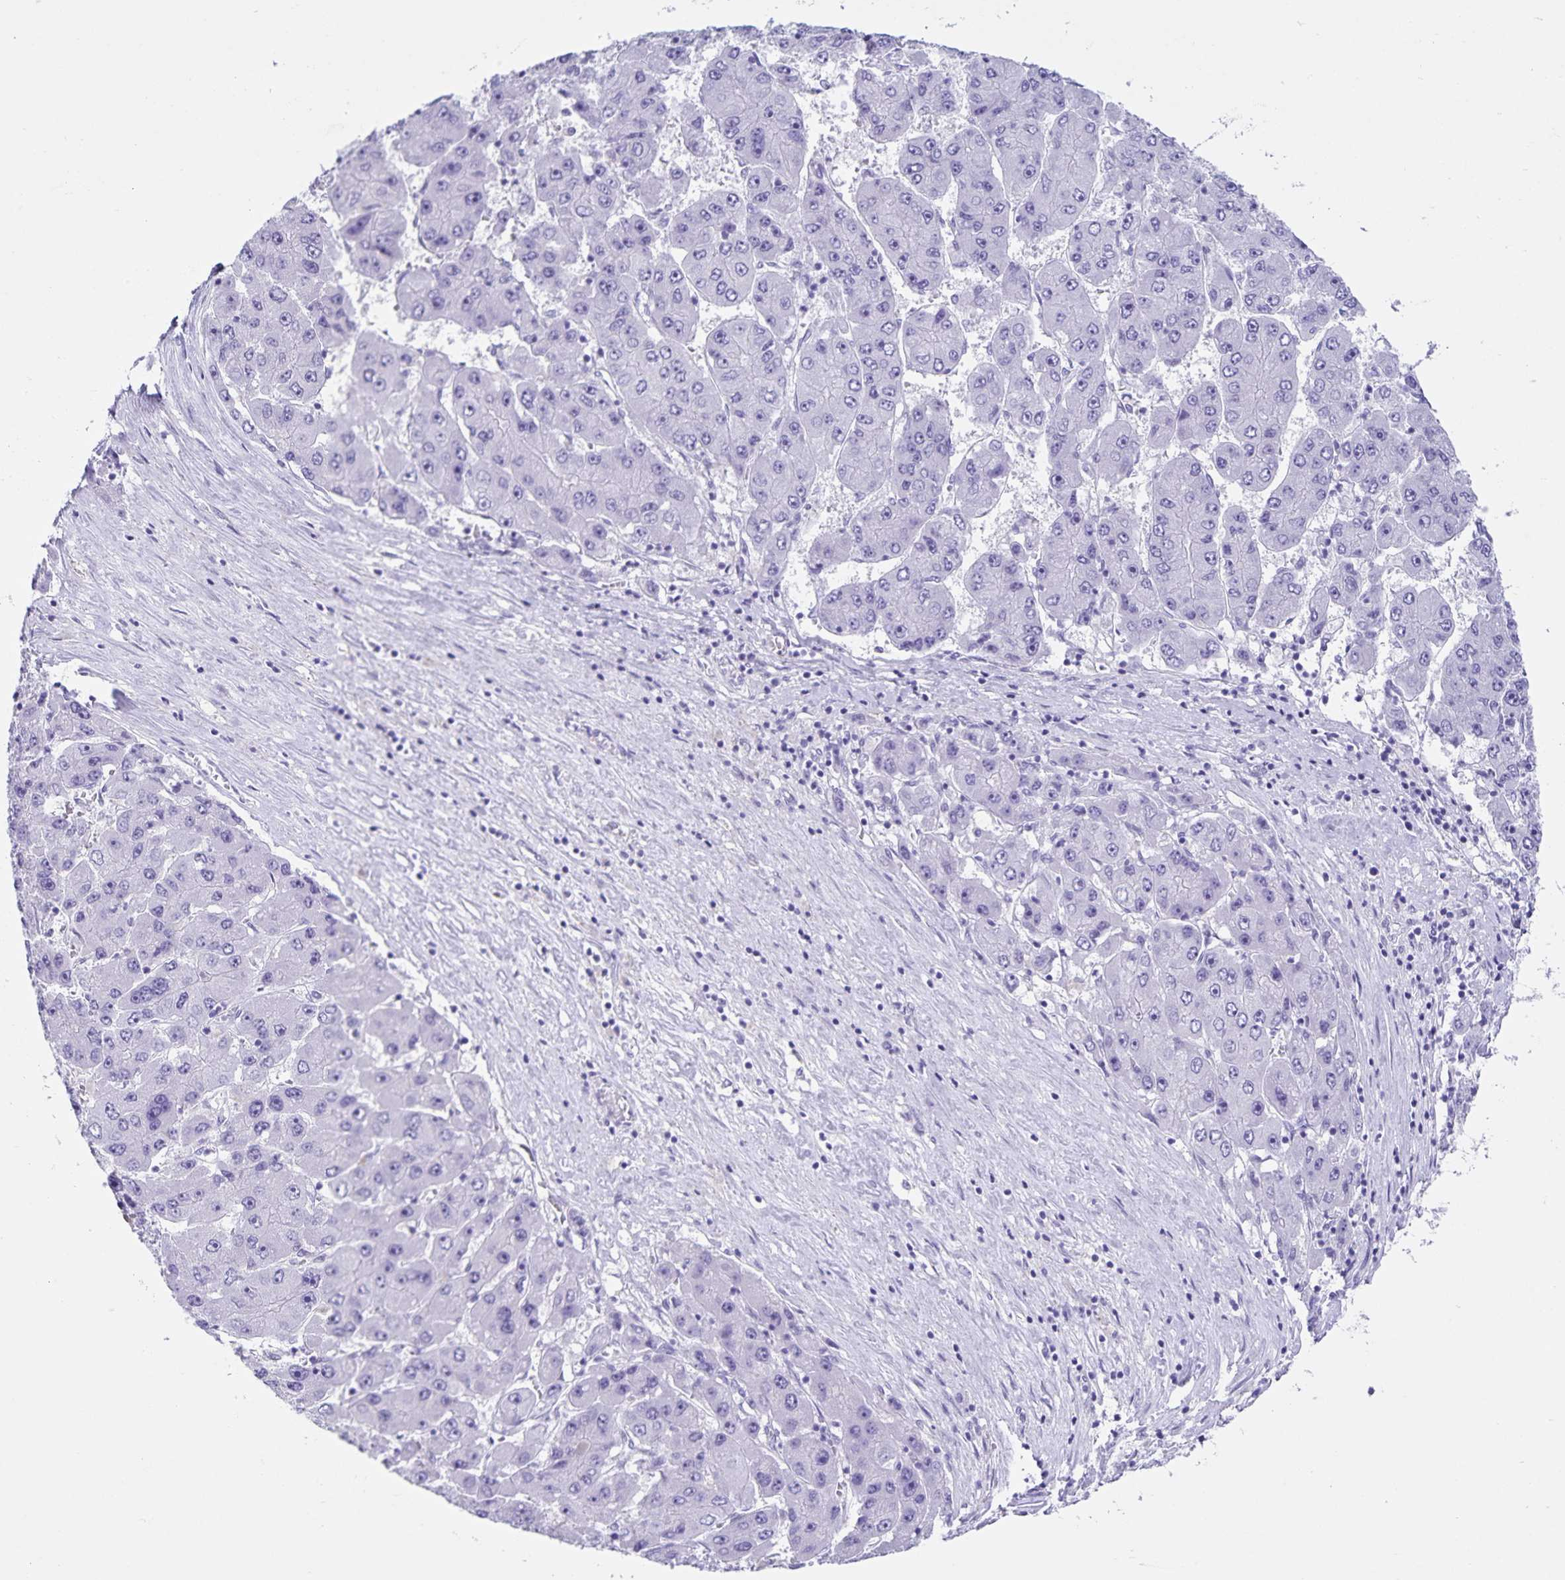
{"staining": {"intensity": "negative", "quantity": "none", "location": "none"}, "tissue": "liver cancer", "cell_type": "Tumor cells", "image_type": "cancer", "snomed": [{"axis": "morphology", "description": "Carcinoma, Hepatocellular, NOS"}, {"axis": "topography", "description": "Liver"}], "caption": "Immunohistochemistry histopathology image of neoplastic tissue: human hepatocellular carcinoma (liver) stained with DAB (3,3'-diaminobenzidine) reveals no significant protein staining in tumor cells.", "gene": "C11orf42", "patient": {"sex": "female", "age": 61}}